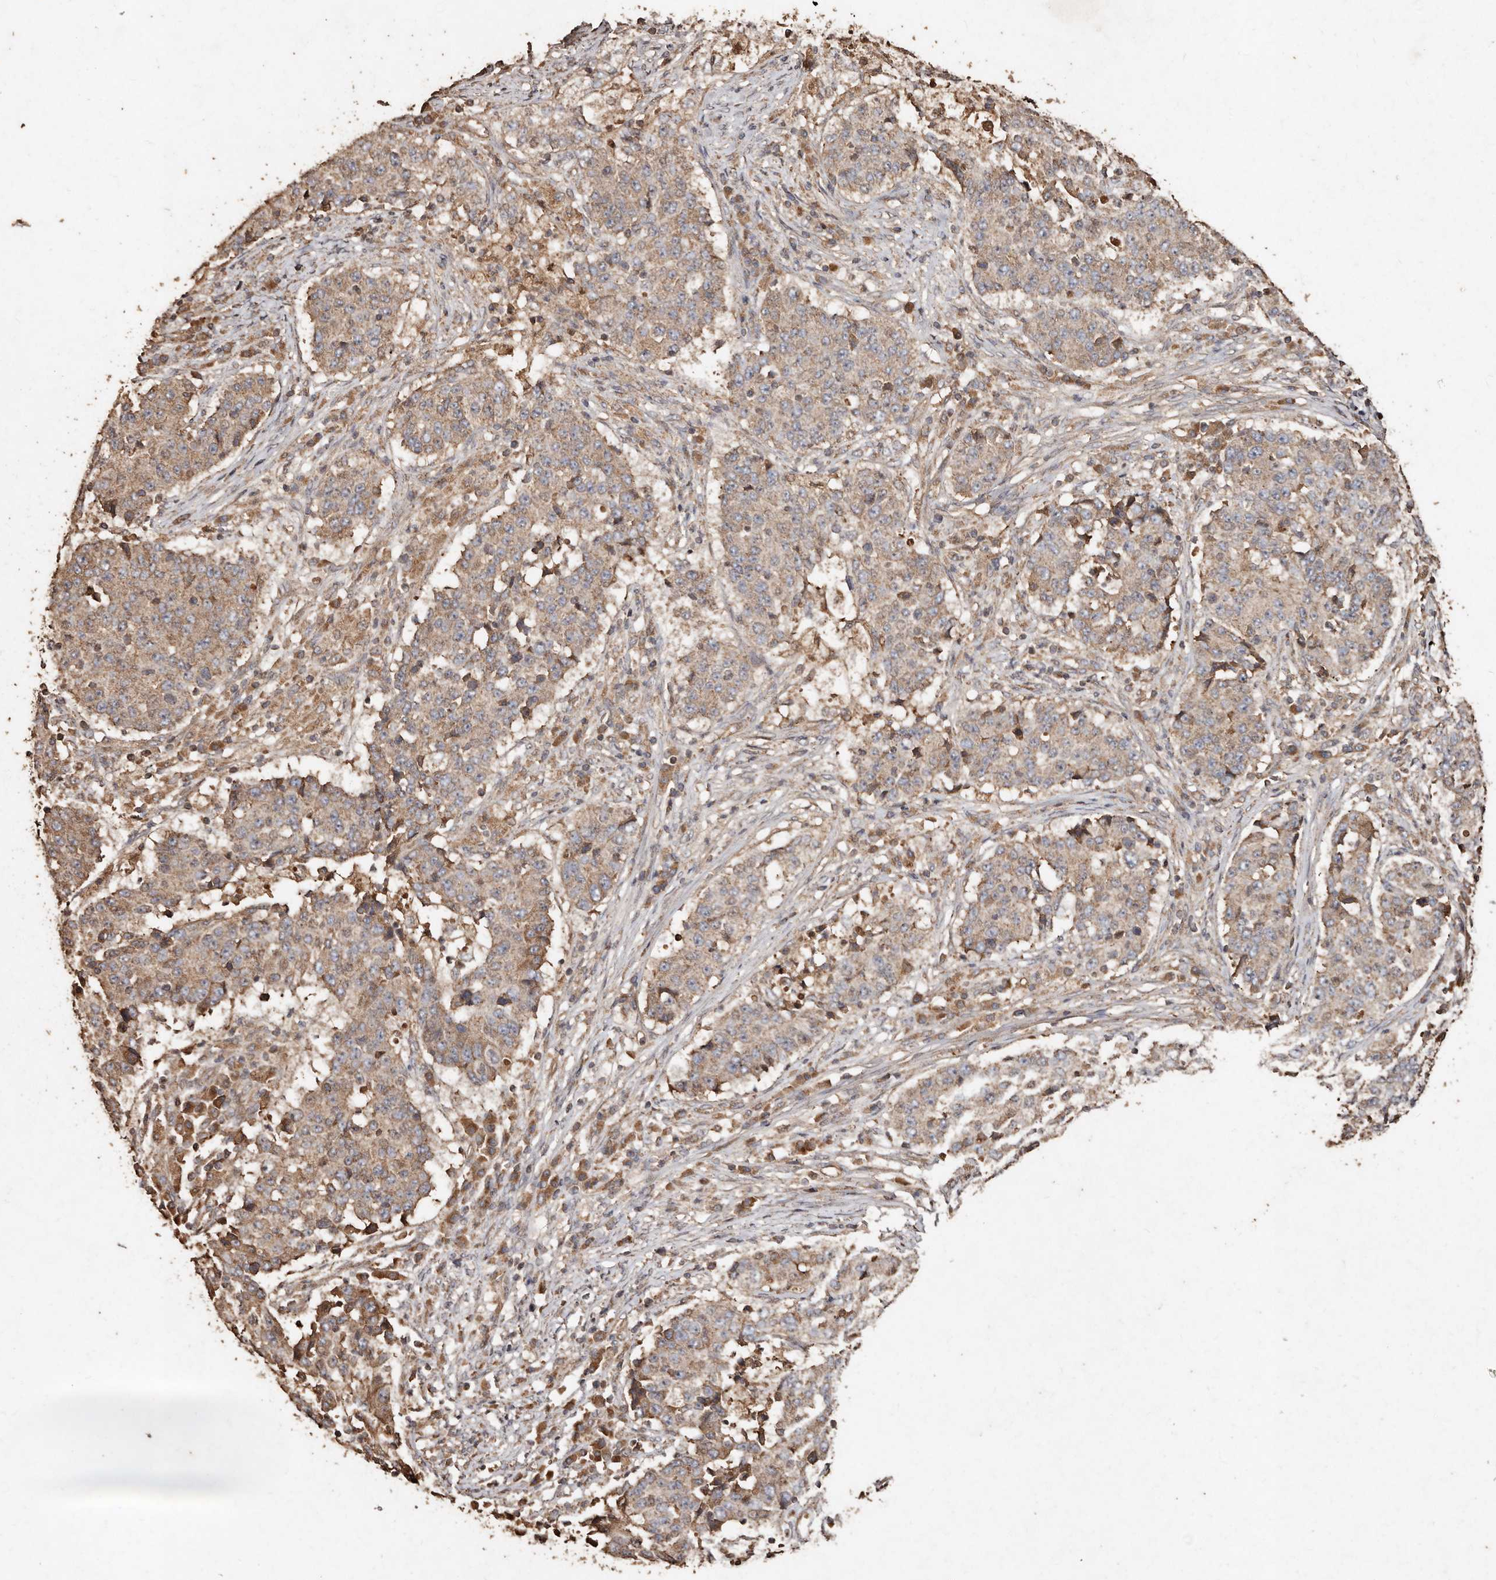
{"staining": {"intensity": "weak", "quantity": ">75%", "location": "cytoplasmic/membranous"}, "tissue": "stomach cancer", "cell_type": "Tumor cells", "image_type": "cancer", "snomed": [{"axis": "morphology", "description": "Adenocarcinoma, NOS"}, {"axis": "topography", "description": "Stomach"}], "caption": "Protein positivity by immunohistochemistry shows weak cytoplasmic/membranous positivity in about >75% of tumor cells in stomach cancer.", "gene": "FARS2", "patient": {"sex": "male", "age": 59}}